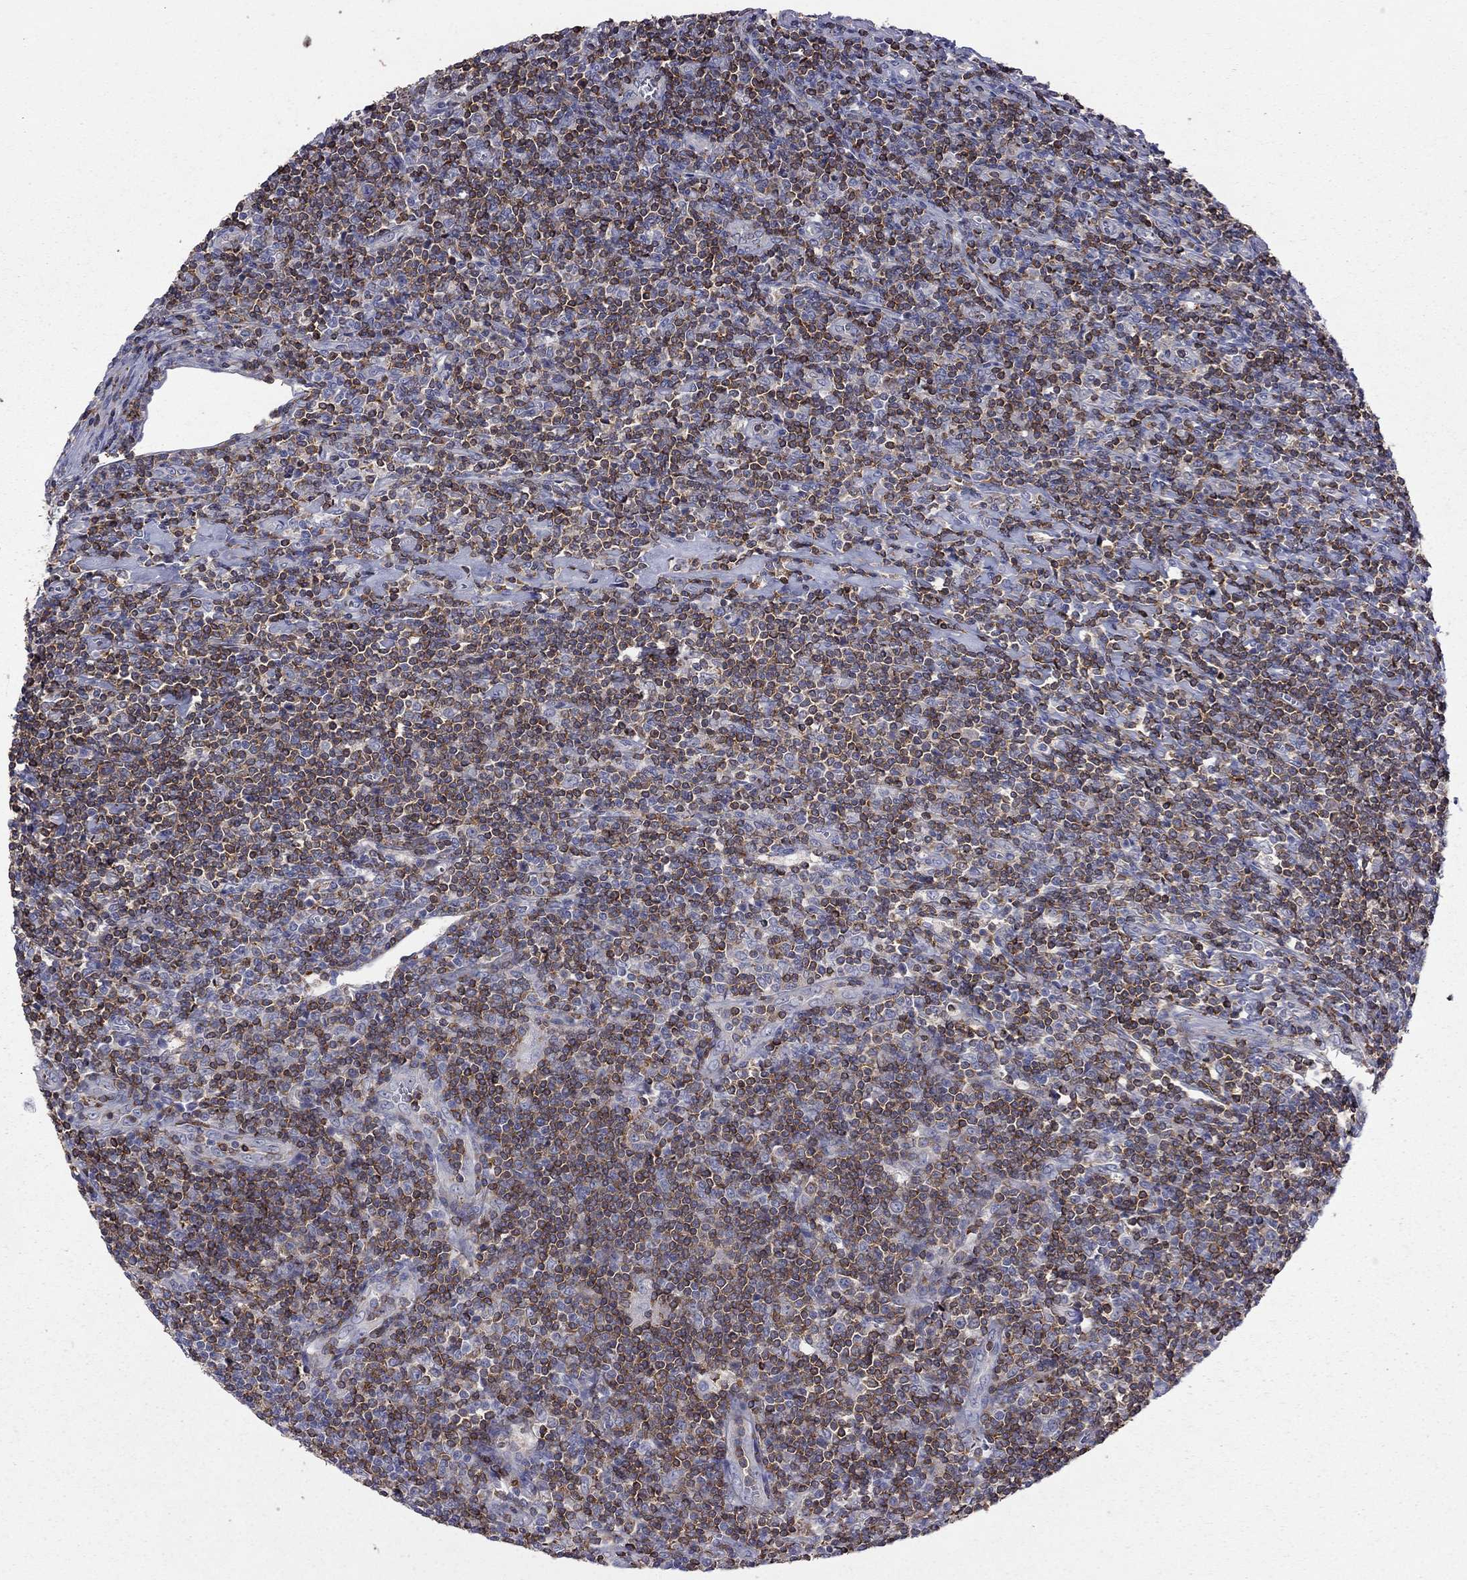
{"staining": {"intensity": "moderate", "quantity": "<25%", "location": "cytoplasmic/membranous"}, "tissue": "lymphoma", "cell_type": "Tumor cells", "image_type": "cancer", "snomed": [{"axis": "morphology", "description": "Hodgkin's disease, NOS"}, {"axis": "topography", "description": "Lymph node"}], "caption": "A low amount of moderate cytoplasmic/membranous staining is appreciated in approximately <25% of tumor cells in lymphoma tissue.", "gene": "IPCEF1", "patient": {"sex": "male", "age": 40}}